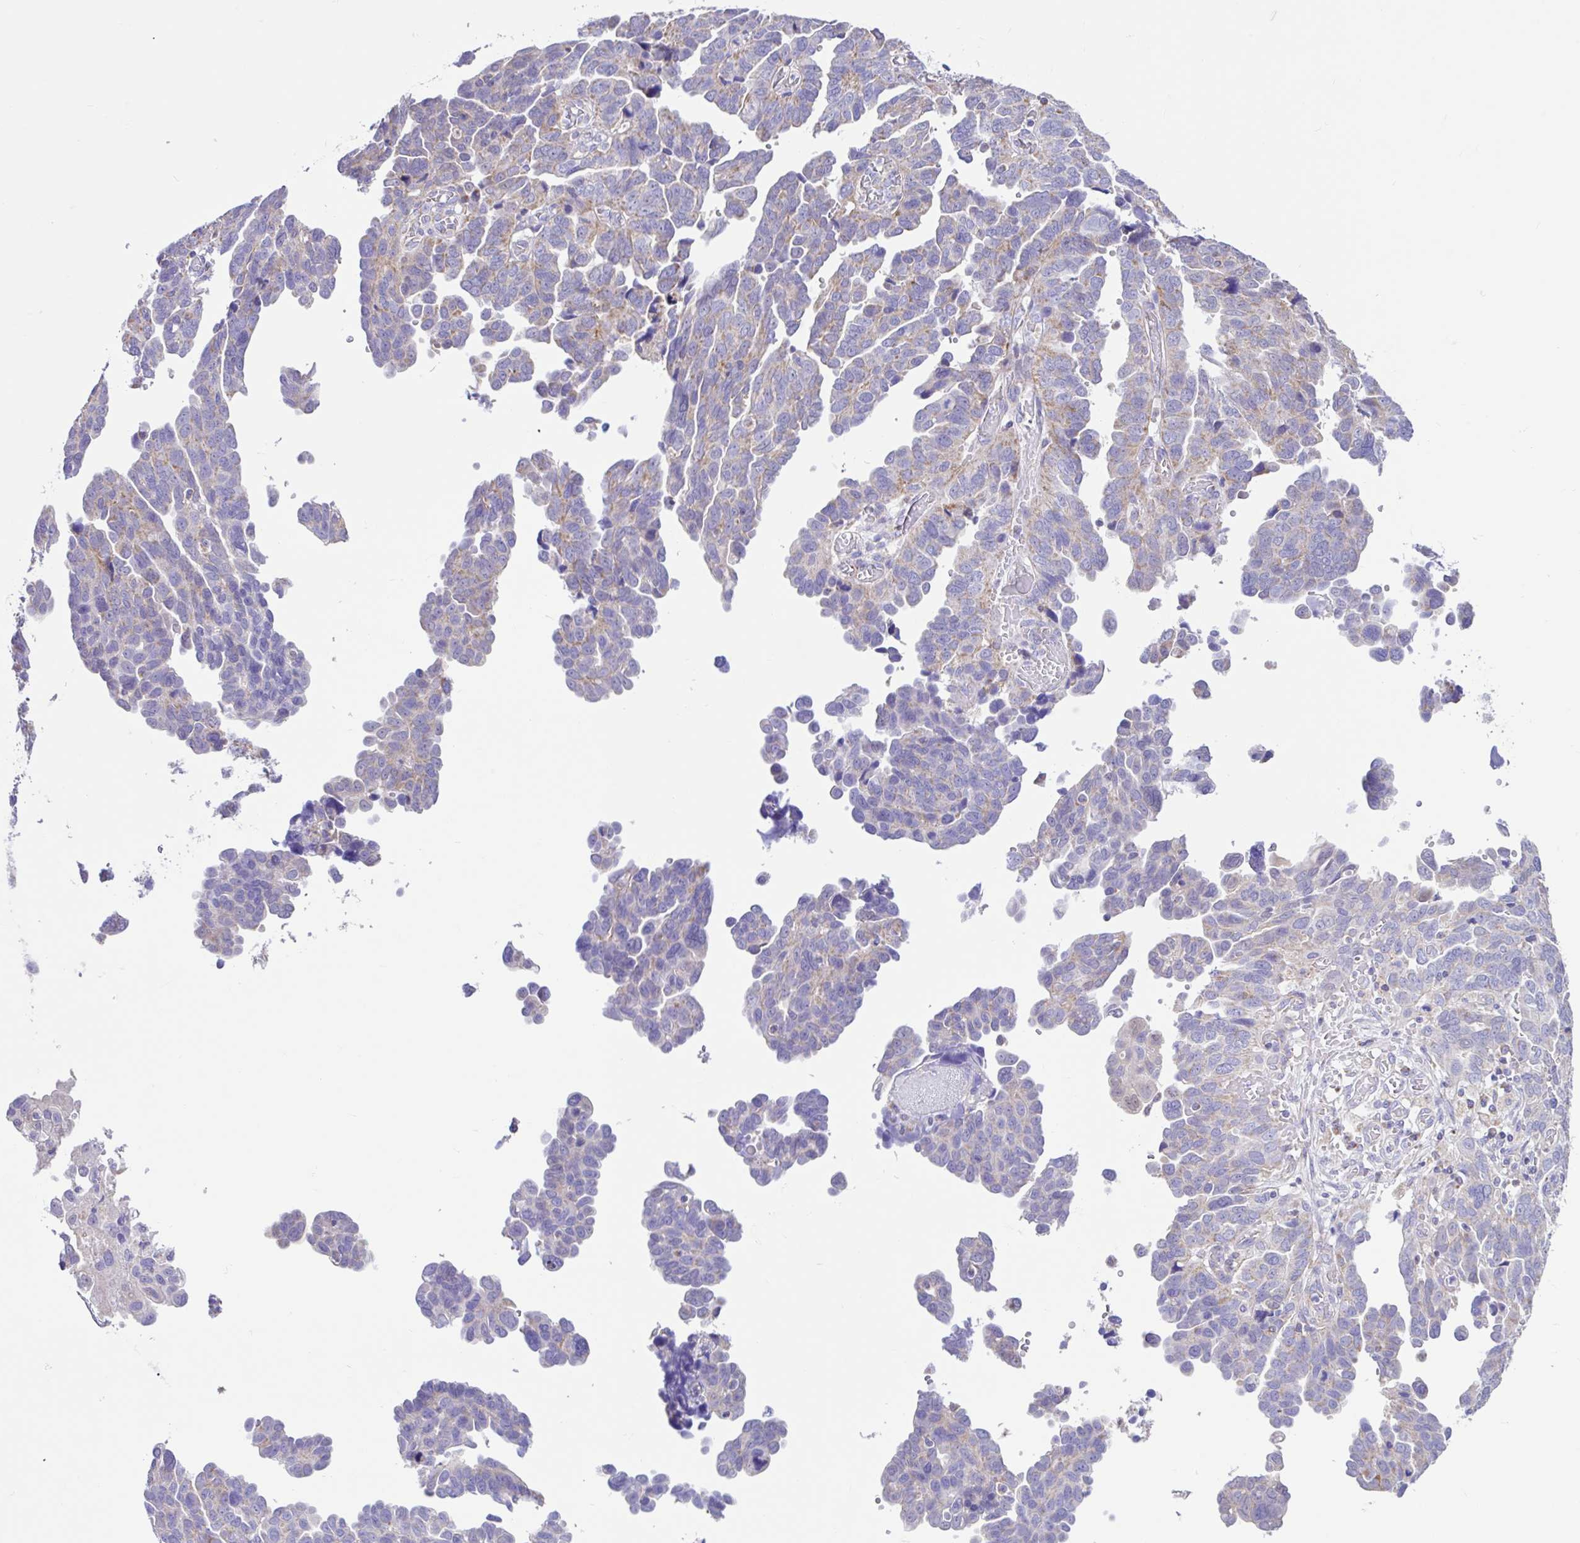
{"staining": {"intensity": "weak", "quantity": "<25%", "location": "cytoplasmic/membranous"}, "tissue": "ovarian cancer", "cell_type": "Tumor cells", "image_type": "cancer", "snomed": [{"axis": "morphology", "description": "Cystadenocarcinoma, serous, NOS"}, {"axis": "topography", "description": "Ovary"}], "caption": "Immunohistochemistry of ovarian serous cystadenocarcinoma shows no expression in tumor cells.", "gene": "NDUFS2", "patient": {"sex": "female", "age": 64}}